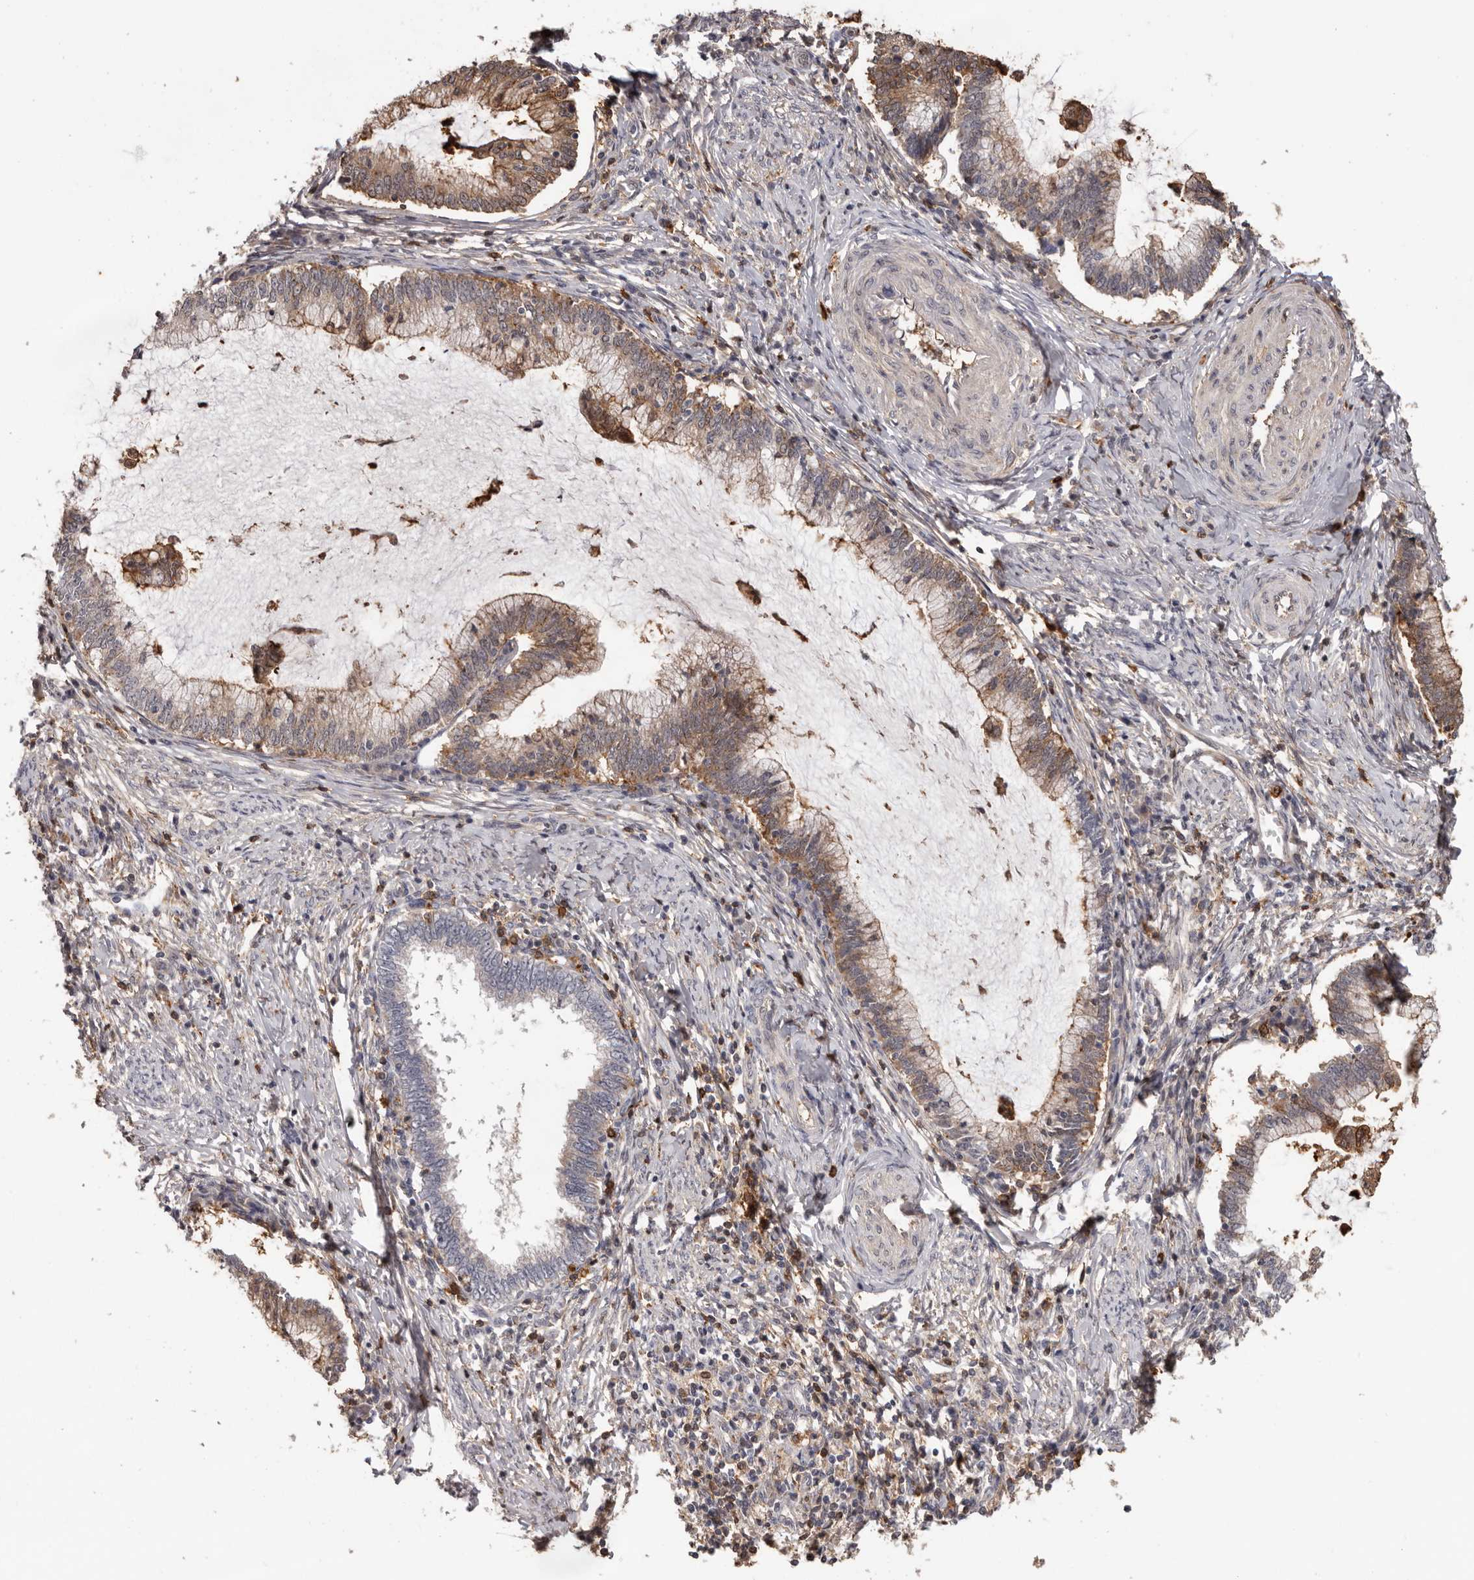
{"staining": {"intensity": "moderate", "quantity": "25%-75%", "location": "cytoplasmic/membranous"}, "tissue": "cervical cancer", "cell_type": "Tumor cells", "image_type": "cancer", "snomed": [{"axis": "morphology", "description": "Adenocarcinoma, NOS"}, {"axis": "topography", "description": "Cervix"}], "caption": "This is a histology image of immunohistochemistry staining of cervical cancer (adenocarcinoma), which shows moderate positivity in the cytoplasmic/membranous of tumor cells.", "gene": "PRR12", "patient": {"sex": "female", "age": 36}}